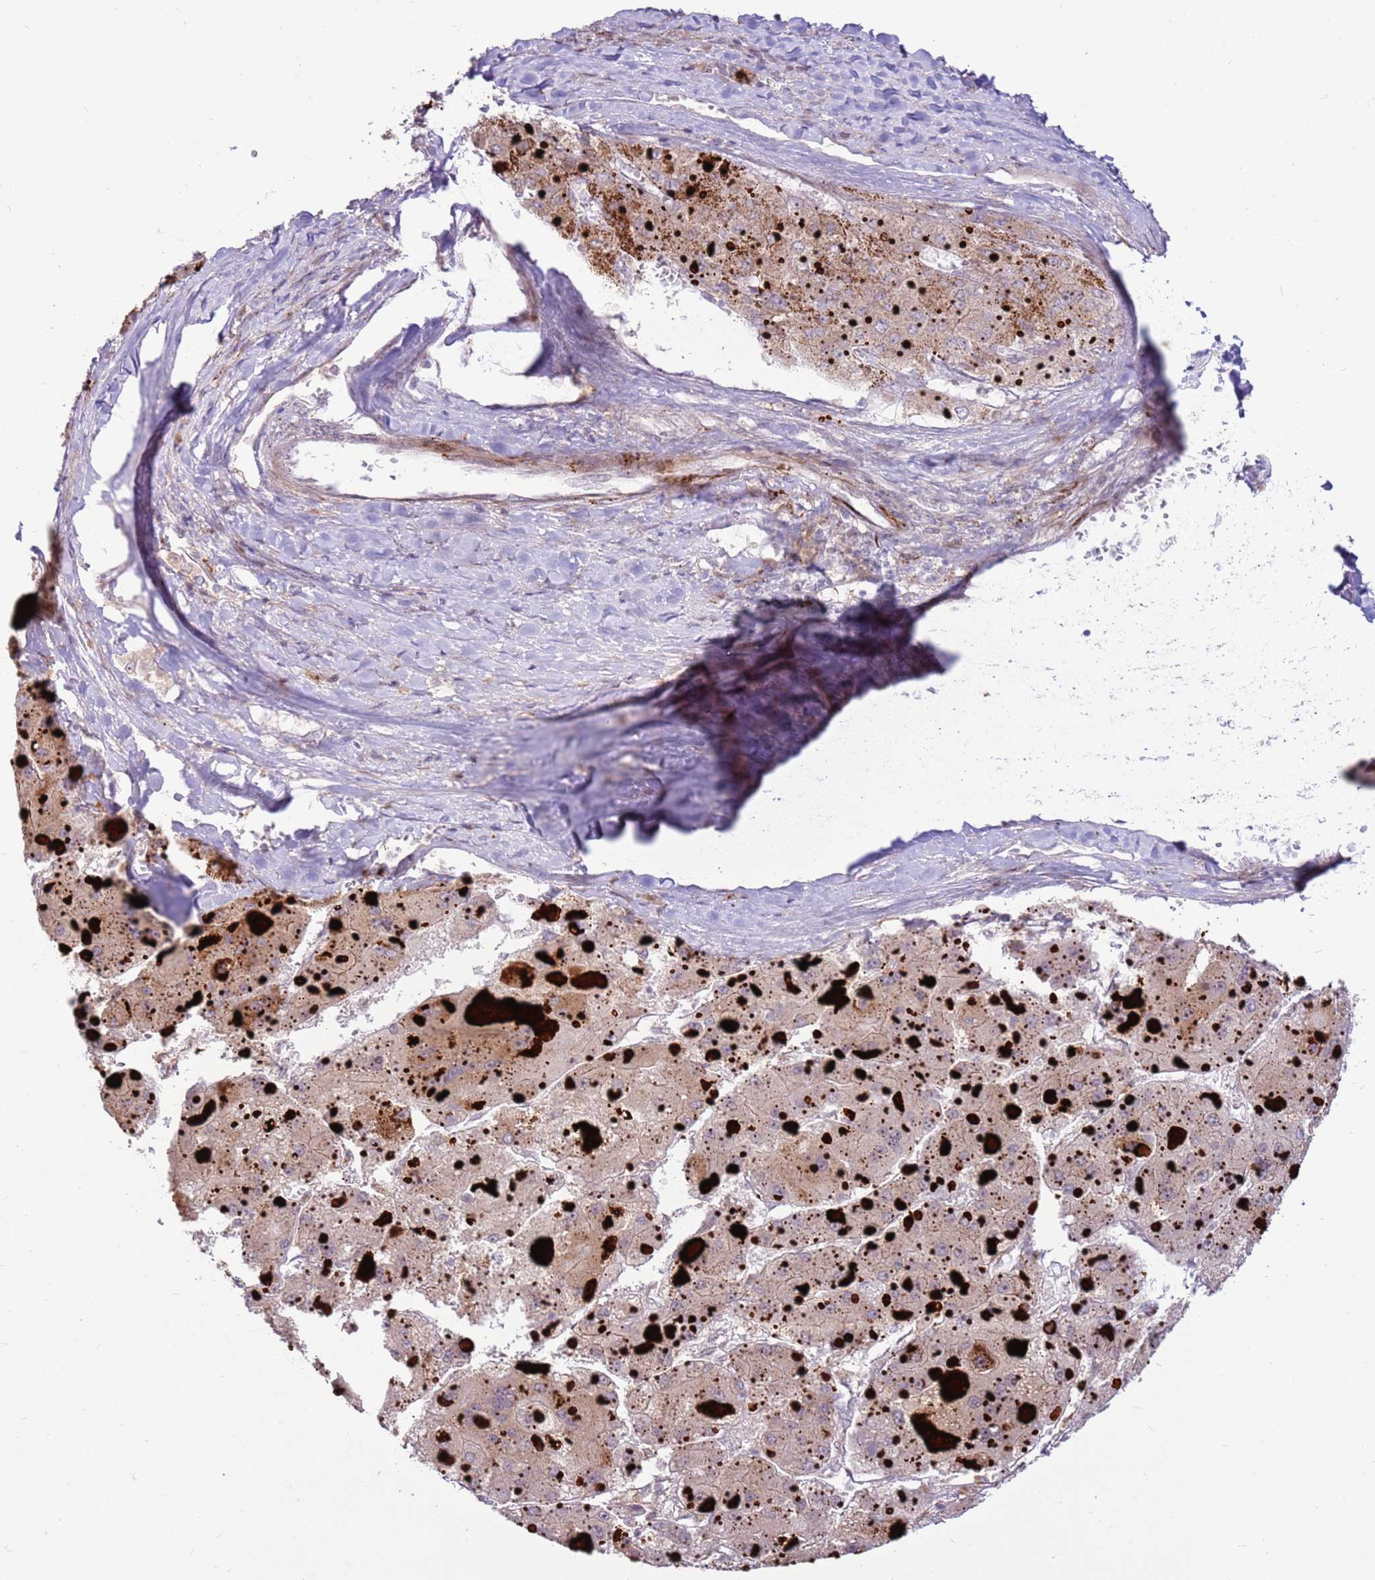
{"staining": {"intensity": "negative", "quantity": "none", "location": "none"}, "tissue": "liver cancer", "cell_type": "Tumor cells", "image_type": "cancer", "snomed": [{"axis": "morphology", "description": "Carcinoma, Hepatocellular, NOS"}, {"axis": "topography", "description": "Liver"}], "caption": "Immunohistochemistry of liver cancer (hepatocellular carcinoma) shows no staining in tumor cells.", "gene": "LGI4", "patient": {"sex": "female", "age": 73}}